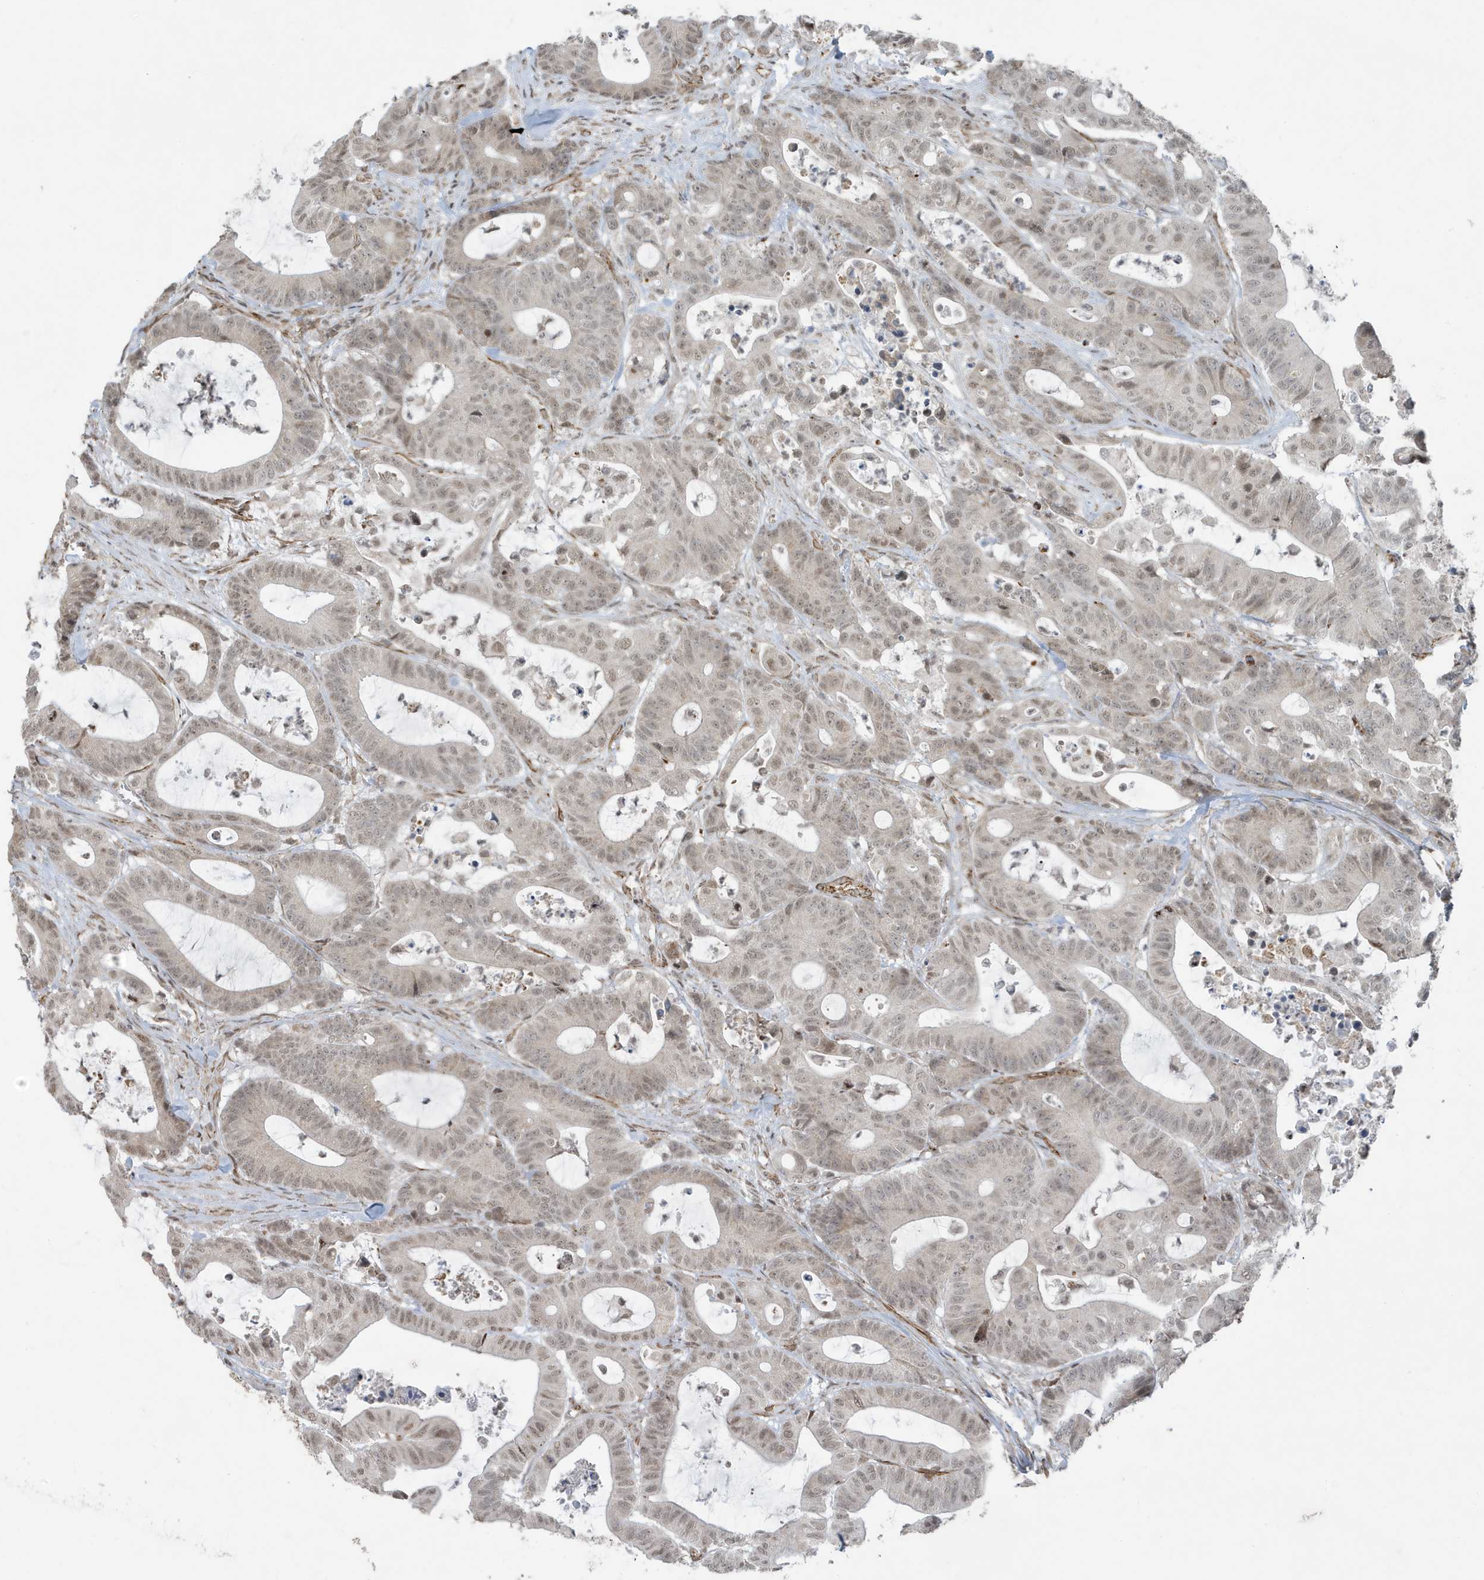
{"staining": {"intensity": "weak", "quantity": "<25%", "location": "nuclear"}, "tissue": "colorectal cancer", "cell_type": "Tumor cells", "image_type": "cancer", "snomed": [{"axis": "morphology", "description": "Adenocarcinoma, NOS"}, {"axis": "topography", "description": "Colon"}], "caption": "Tumor cells show no significant protein expression in colorectal adenocarcinoma.", "gene": "CHCHD4", "patient": {"sex": "female", "age": 84}}